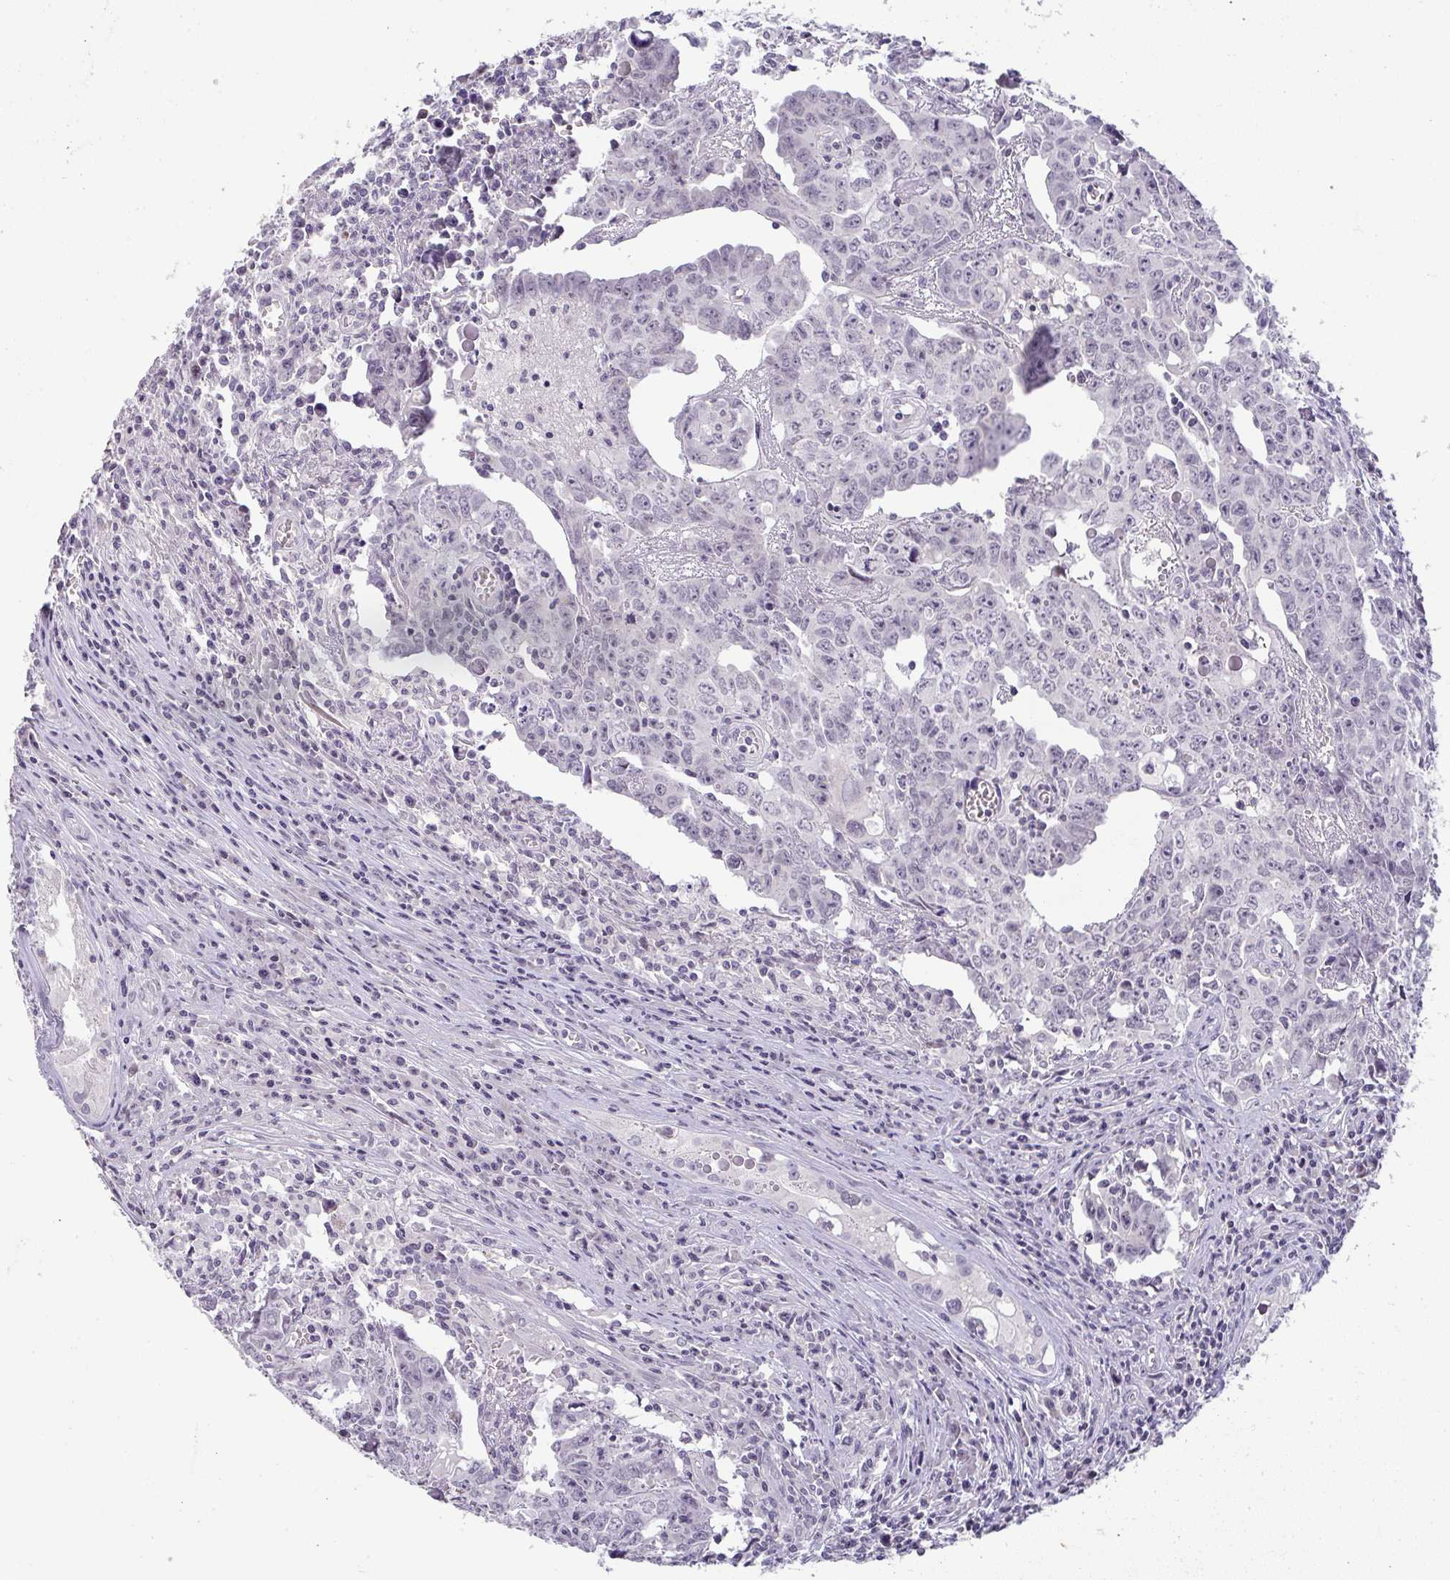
{"staining": {"intensity": "negative", "quantity": "none", "location": "none"}, "tissue": "testis cancer", "cell_type": "Tumor cells", "image_type": "cancer", "snomed": [{"axis": "morphology", "description": "Carcinoma, Embryonal, NOS"}, {"axis": "topography", "description": "Testis"}], "caption": "Photomicrograph shows no protein expression in tumor cells of testis embryonal carcinoma tissue. (DAB (3,3'-diaminobenzidine) immunohistochemistry (IHC) with hematoxylin counter stain).", "gene": "CACNA1S", "patient": {"sex": "male", "age": 22}}